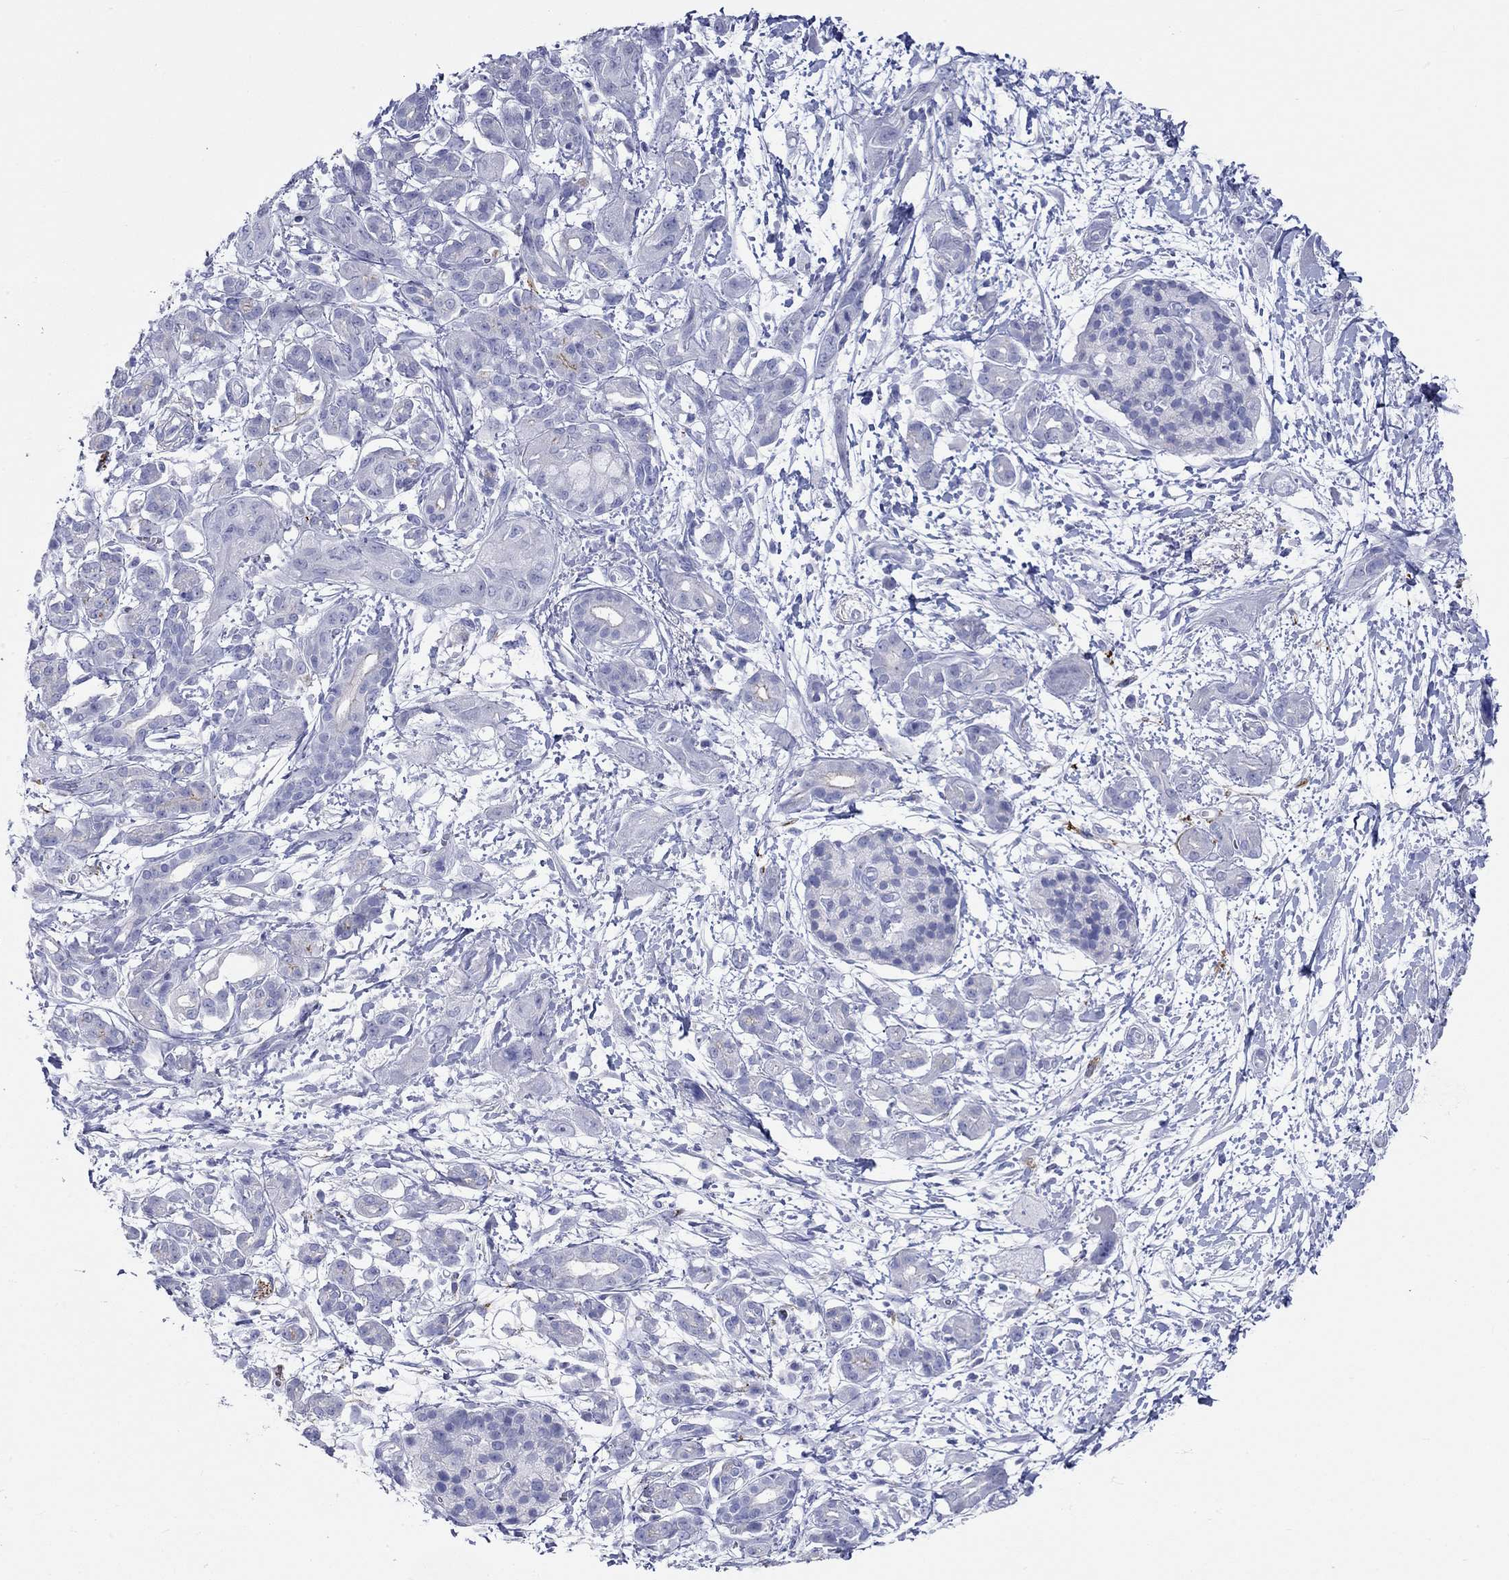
{"staining": {"intensity": "moderate", "quantity": "<25%", "location": "cytoplasmic/membranous"}, "tissue": "pancreatic cancer", "cell_type": "Tumor cells", "image_type": "cancer", "snomed": [{"axis": "morphology", "description": "Adenocarcinoma, NOS"}, {"axis": "topography", "description": "Pancreas"}], "caption": "Tumor cells show low levels of moderate cytoplasmic/membranous staining in approximately <25% of cells in pancreatic cancer (adenocarcinoma).", "gene": "SPATA9", "patient": {"sex": "male", "age": 72}}